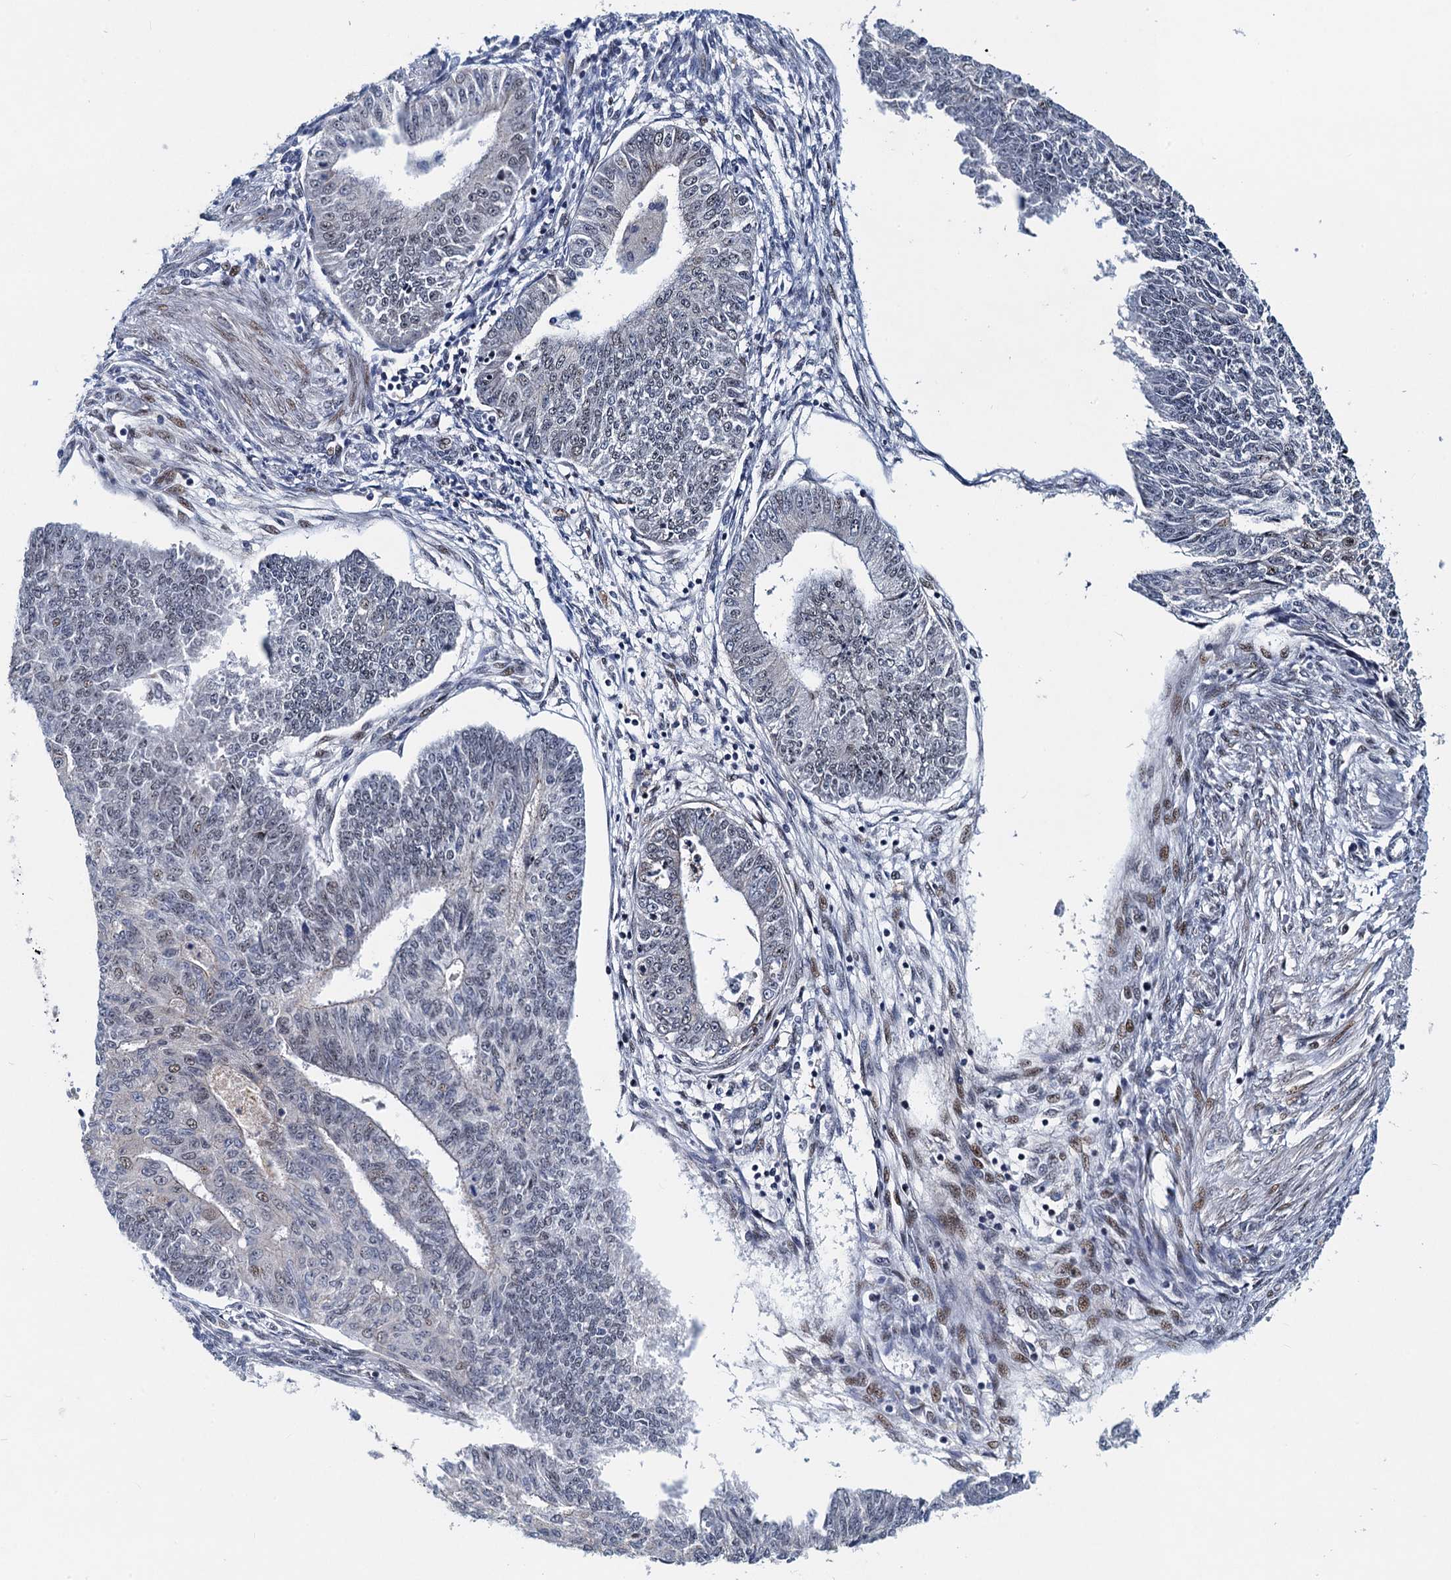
{"staining": {"intensity": "negative", "quantity": "none", "location": "none"}, "tissue": "endometrial cancer", "cell_type": "Tumor cells", "image_type": "cancer", "snomed": [{"axis": "morphology", "description": "Adenocarcinoma, NOS"}, {"axis": "topography", "description": "Endometrium"}], "caption": "This is an IHC photomicrograph of human adenocarcinoma (endometrial). There is no expression in tumor cells.", "gene": "ATOSA", "patient": {"sex": "female", "age": 32}}